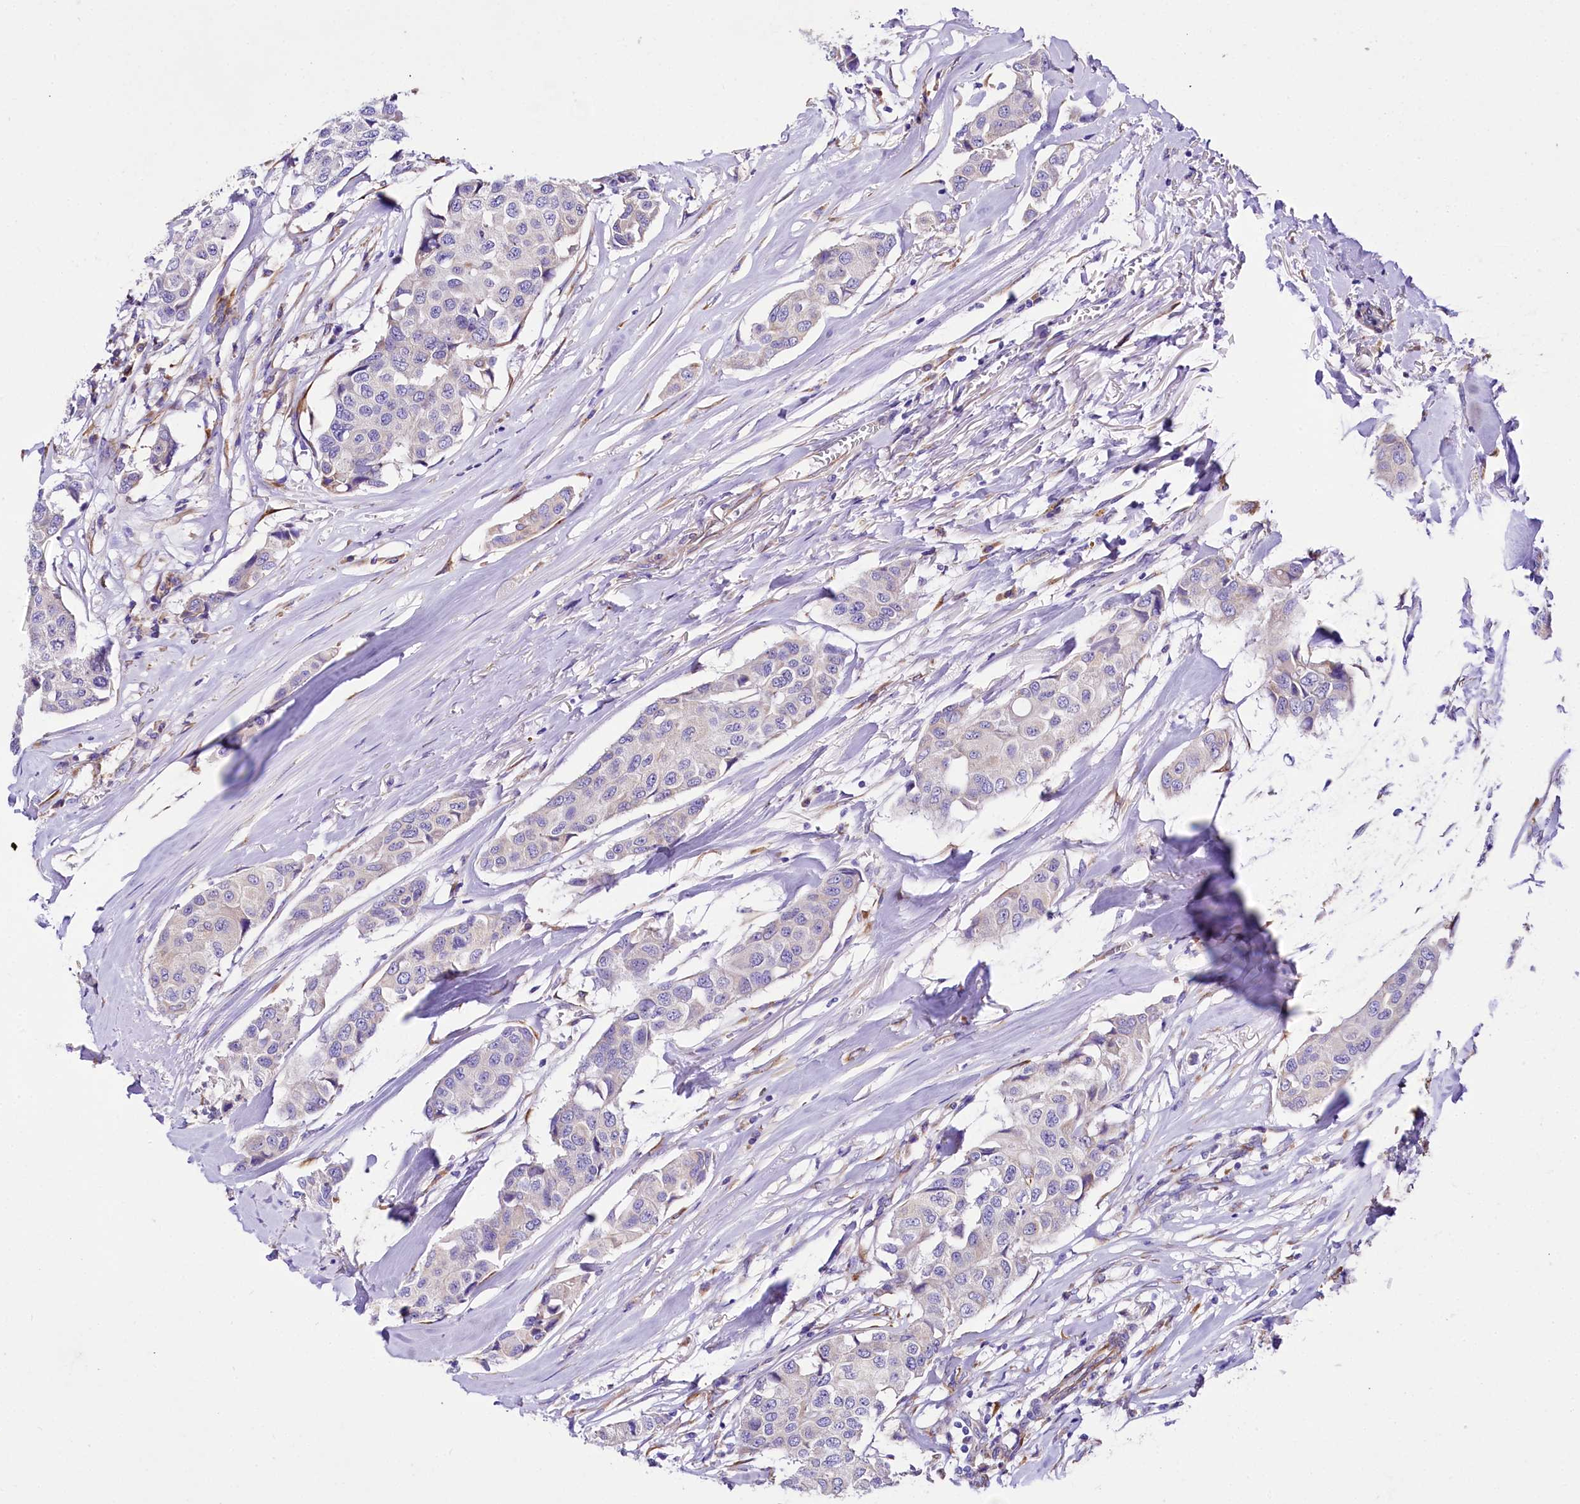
{"staining": {"intensity": "negative", "quantity": "none", "location": "none"}, "tissue": "breast cancer", "cell_type": "Tumor cells", "image_type": "cancer", "snomed": [{"axis": "morphology", "description": "Duct carcinoma"}, {"axis": "topography", "description": "Breast"}], "caption": "This is an immunohistochemistry (IHC) photomicrograph of breast cancer. There is no staining in tumor cells.", "gene": "A2ML1", "patient": {"sex": "female", "age": 80}}